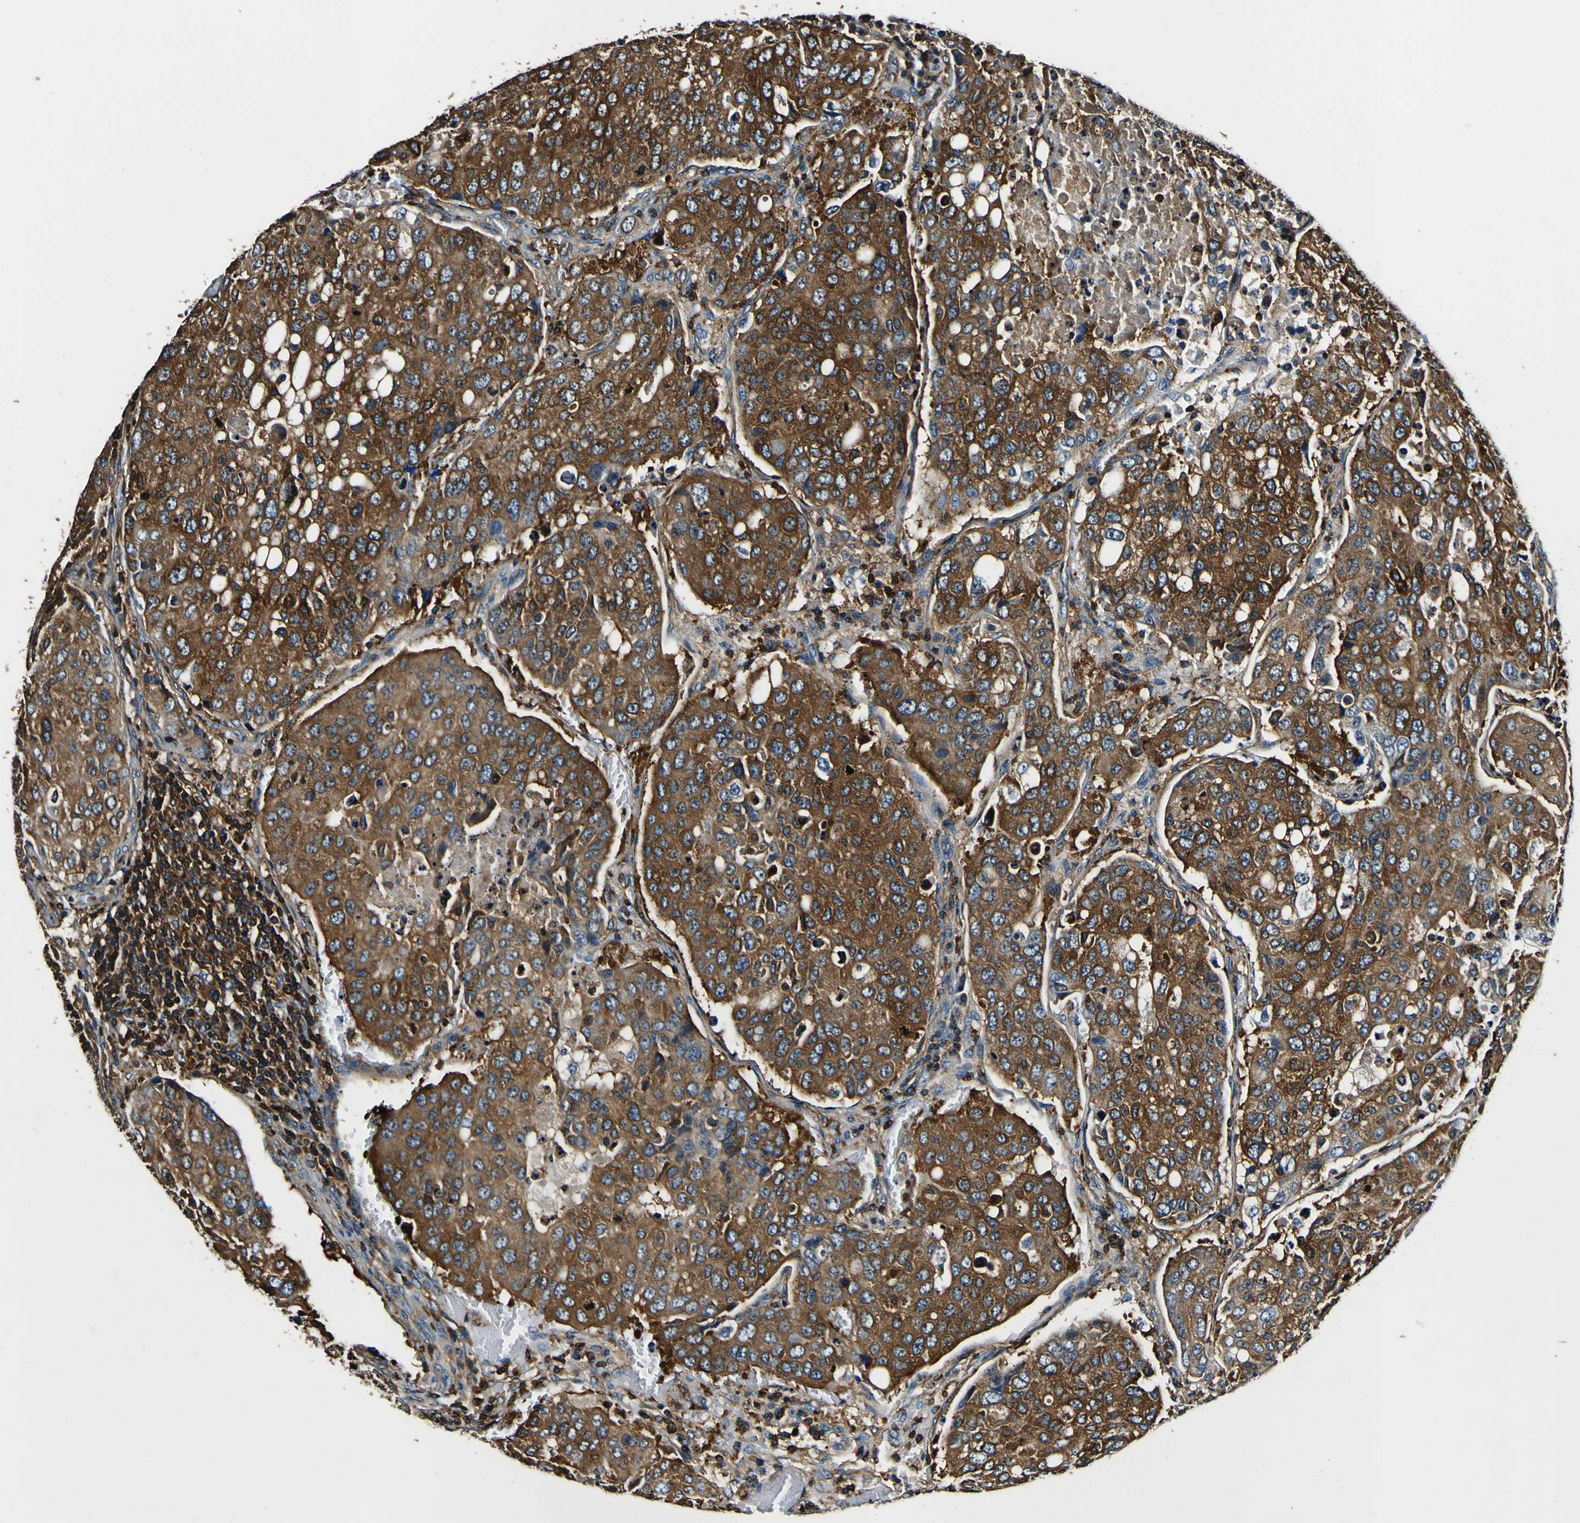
{"staining": {"intensity": "strong", "quantity": ">75%", "location": "cytoplasmic/membranous"}, "tissue": "urothelial cancer", "cell_type": "Tumor cells", "image_type": "cancer", "snomed": [{"axis": "morphology", "description": "Urothelial carcinoma, High grade"}, {"axis": "topography", "description": "Lymph node"}, {"axis": "topography", "description": "Urinary bladder"}], "caption": "Urothelial cancer stained with a protein marker reveals strong staining in tumor cells.", "gene": "RHOT2", "patient": {"sex": "male", "age": 51}}